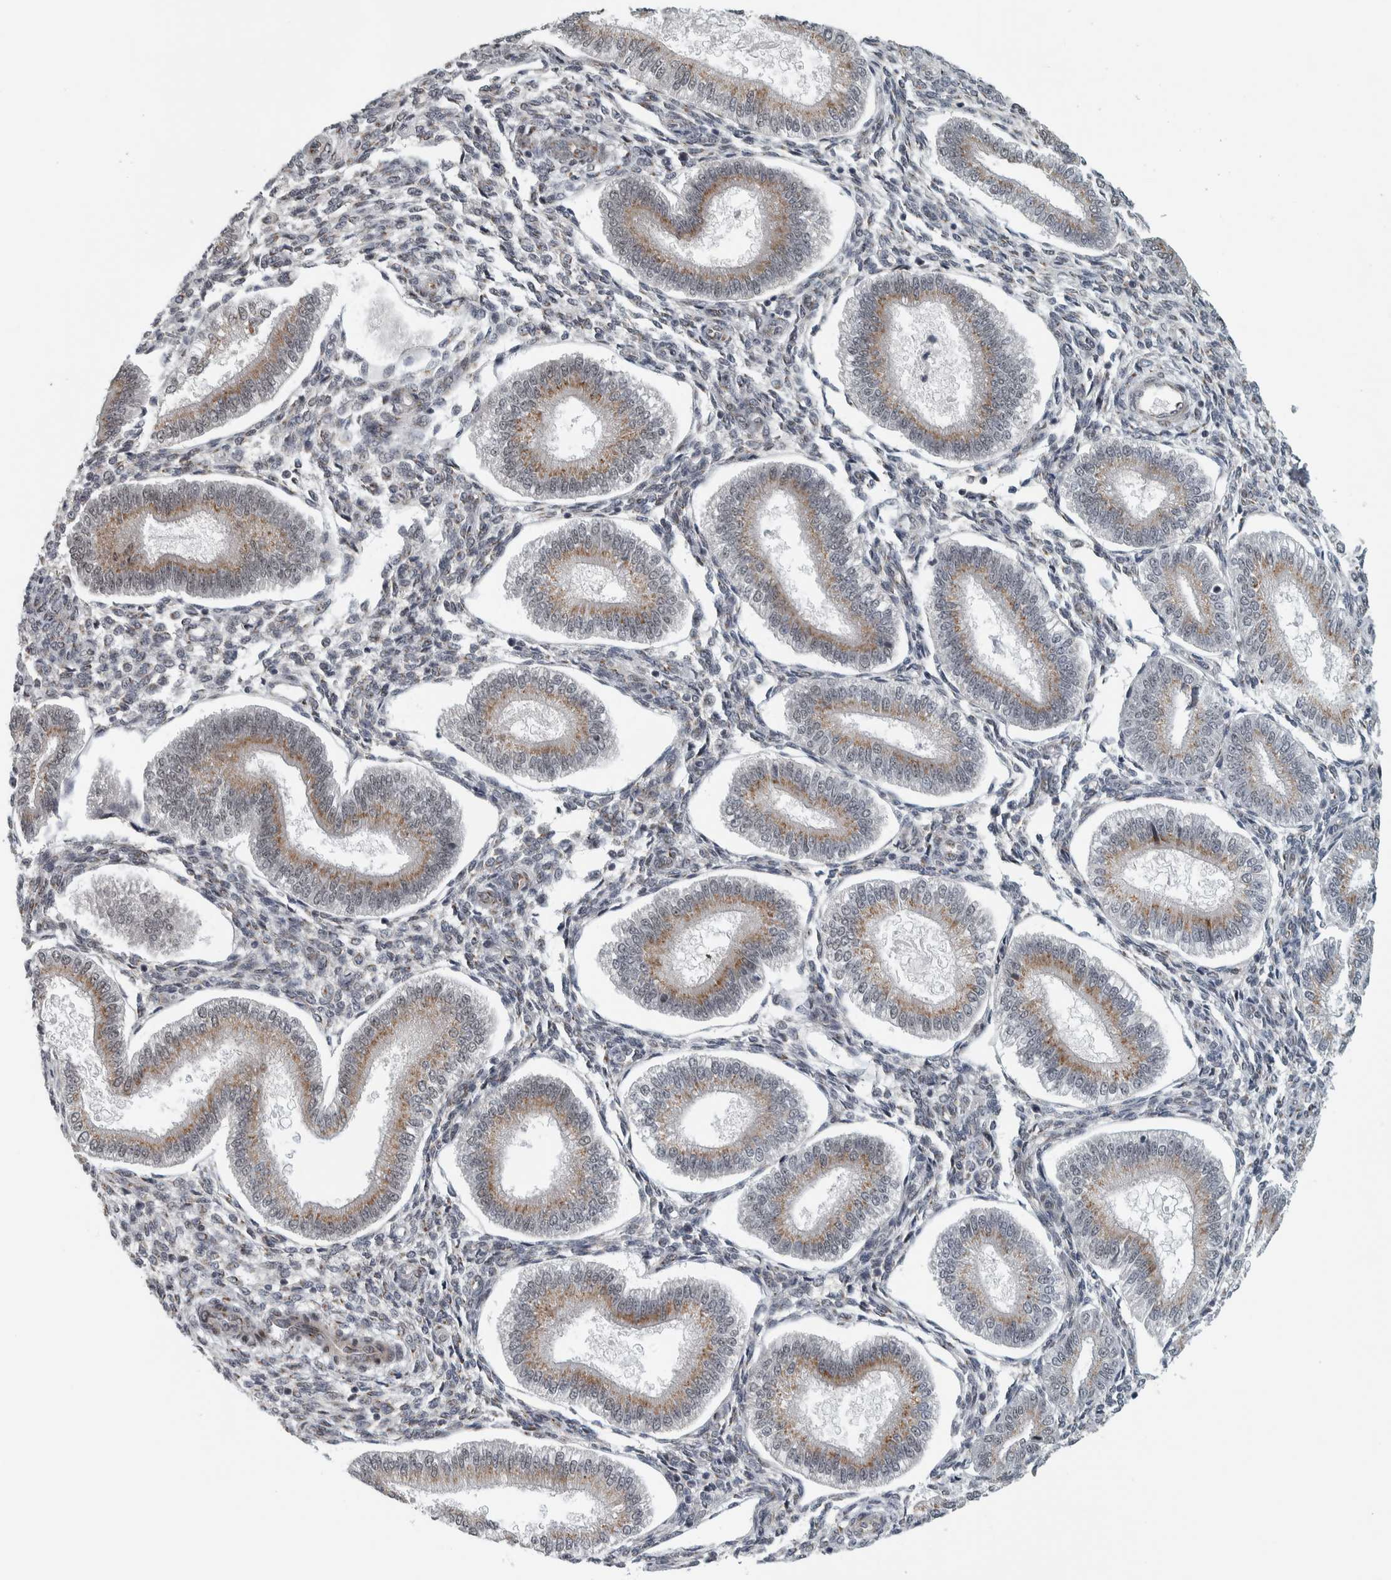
{"staining": {"intensity": "weak", "quantity": "<25%", "location": "cytoplasmic/membranous"}, "tissue": "endometrium", "cell_type": "Cells in endometrial stroma", "image_type": "normal", "snomed": [{"axis": "morphology", "description": "Normal tissue, NOS"}, {"axis": "topography", "description": "Endometrium"}], "caption": "High power microscopy image of an immunohistochemistry histopathology image of normal endometrium, revealing no significant expression in cells in endometrial stroma.", "gene": "ZMYND8", "patient": {"sex": "female", "age": 39}}